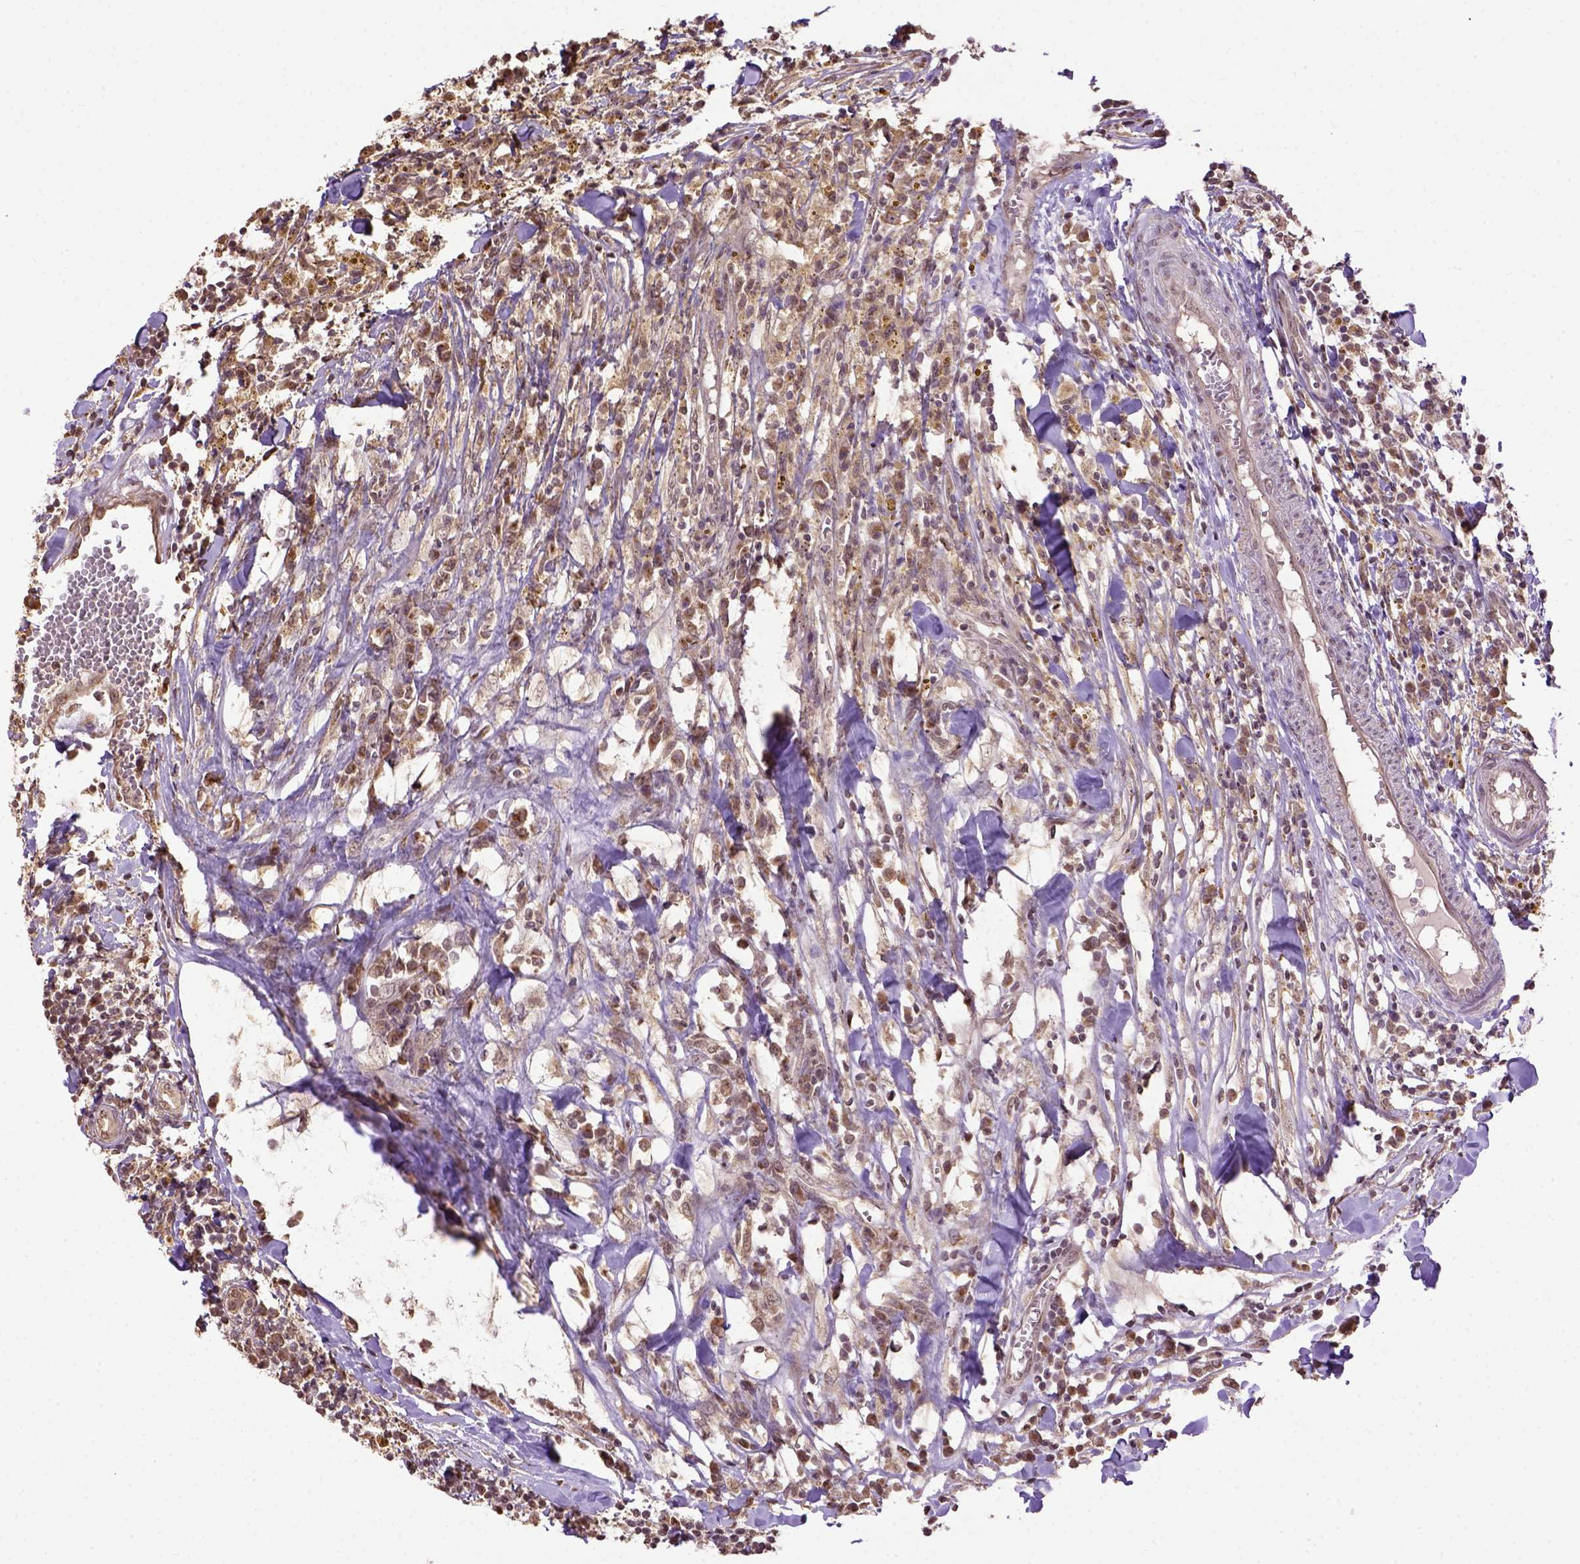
{"staining": {"intensity": "moderate", "quantity": "<25%", "location": "cytoplasmic/membranous"}, "tissue": "breast cancer", "cell_type": "Tumor cells", "image_type": "cancer", "snomed": [{"axis": "morphology", "description": "Duct carcinoma"}, {"axis": "topography", "description": "Breast"}], "caption": "The photomicrograph reveals staining of breast cancer (infiltrating ductal carcinoma), revealing moderate cytoplasmic/membranous protein expression (brown color) within tumor cells.", "gene": "WDR17", "patient": {"sex": "female", "age": 30}}